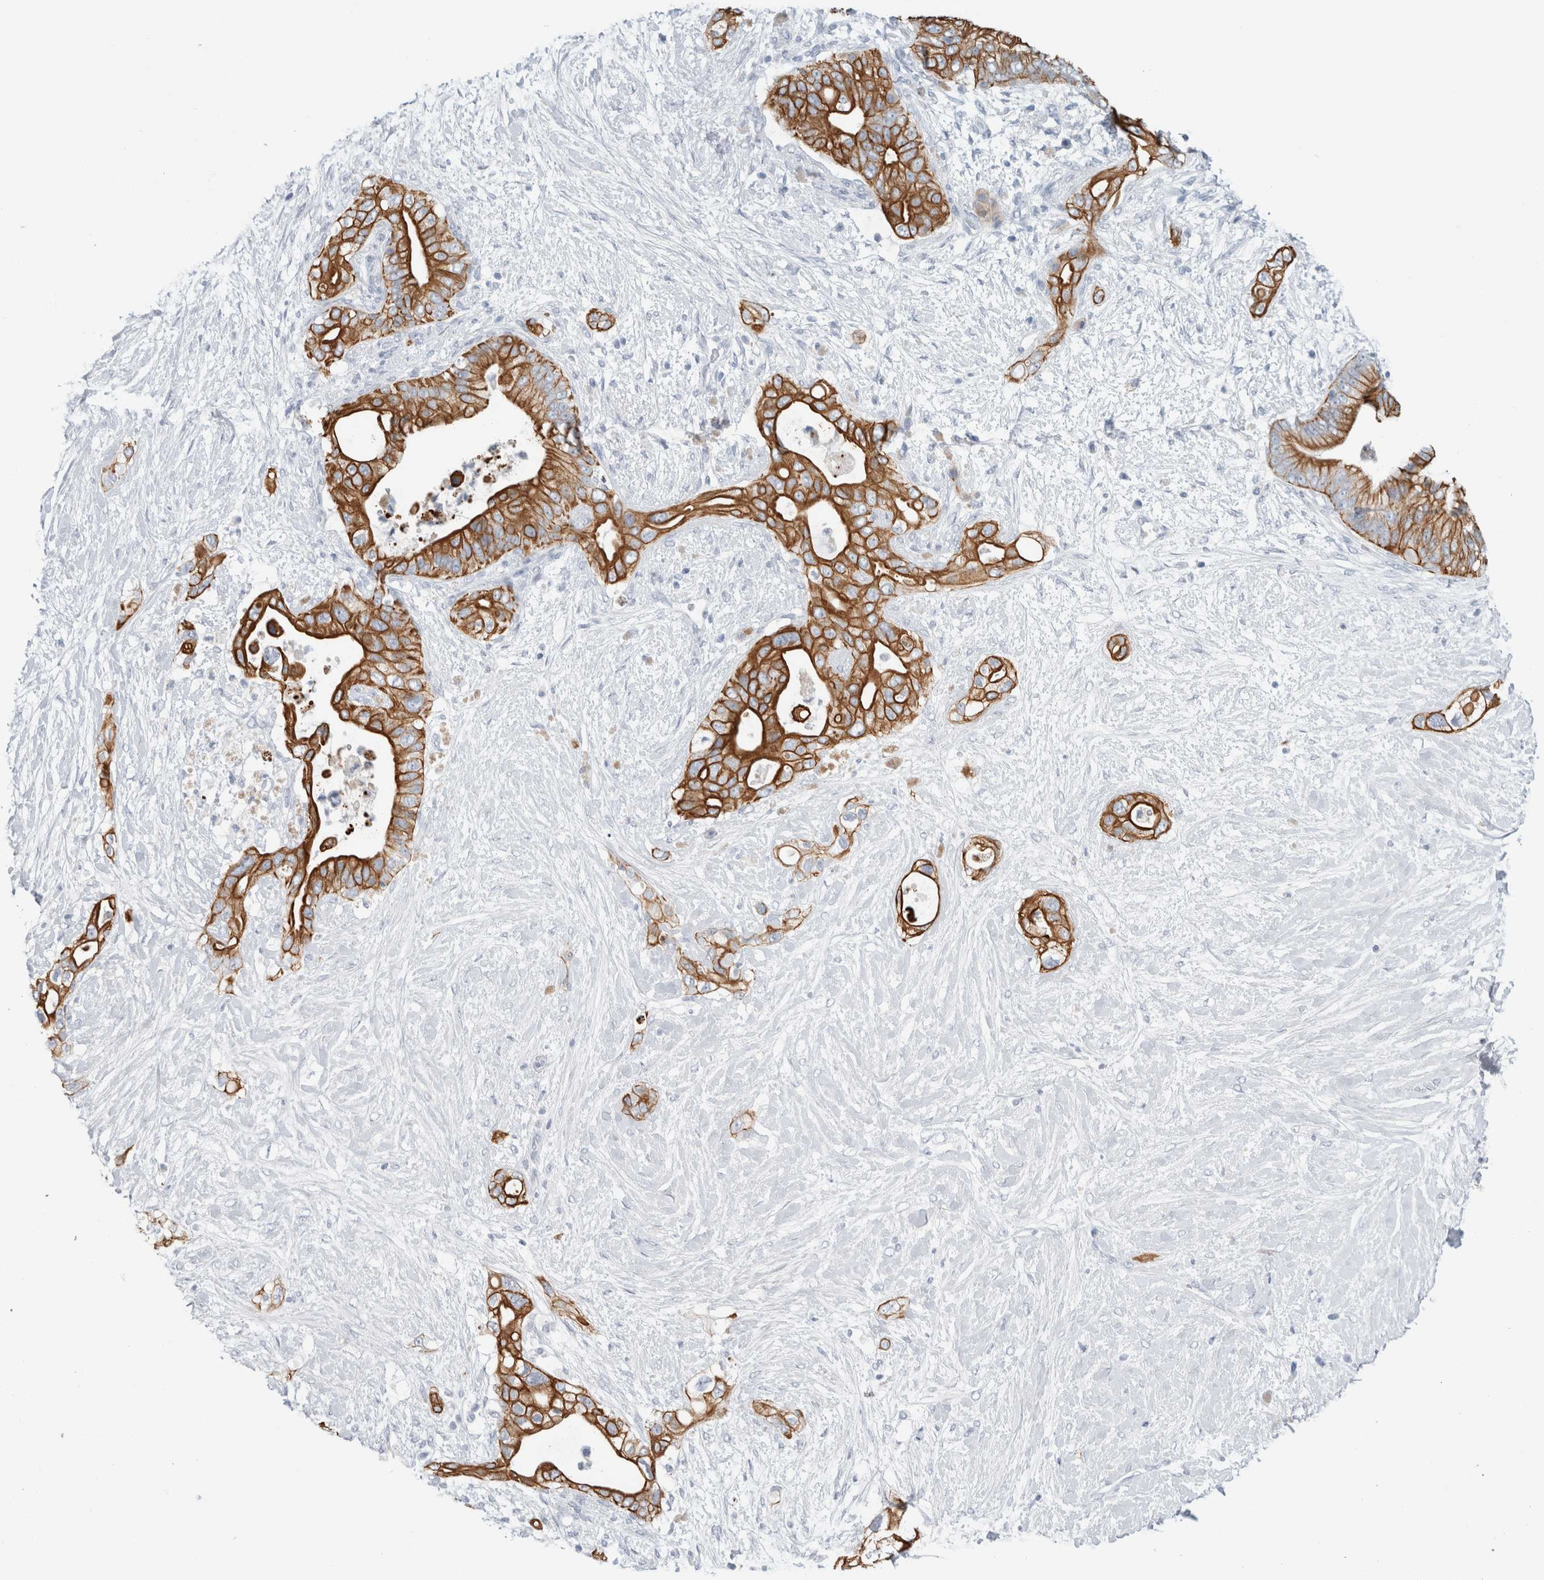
{"staining": {"intensity": "strong", "quantity": ">75%", "location": "cytoplasmic/membranous"}, "tissue": "pancreatic cancer", "cell_type": "Tumor cells", "image_type": "cancer", "snomed": [{"axis": "morphology", "description": "Adenocarcinoma, NOS"}, {"axis": "topography", "description": "Pancreas"}], "caption": "Strong cytoplasmic/membranous positivity is appreciated in approximately >75% of tumor cells in pancreatic cancer (adenocarcinoma).", "gene": "RPH3AL", "patient": {"sex": "male", "age": 53}}